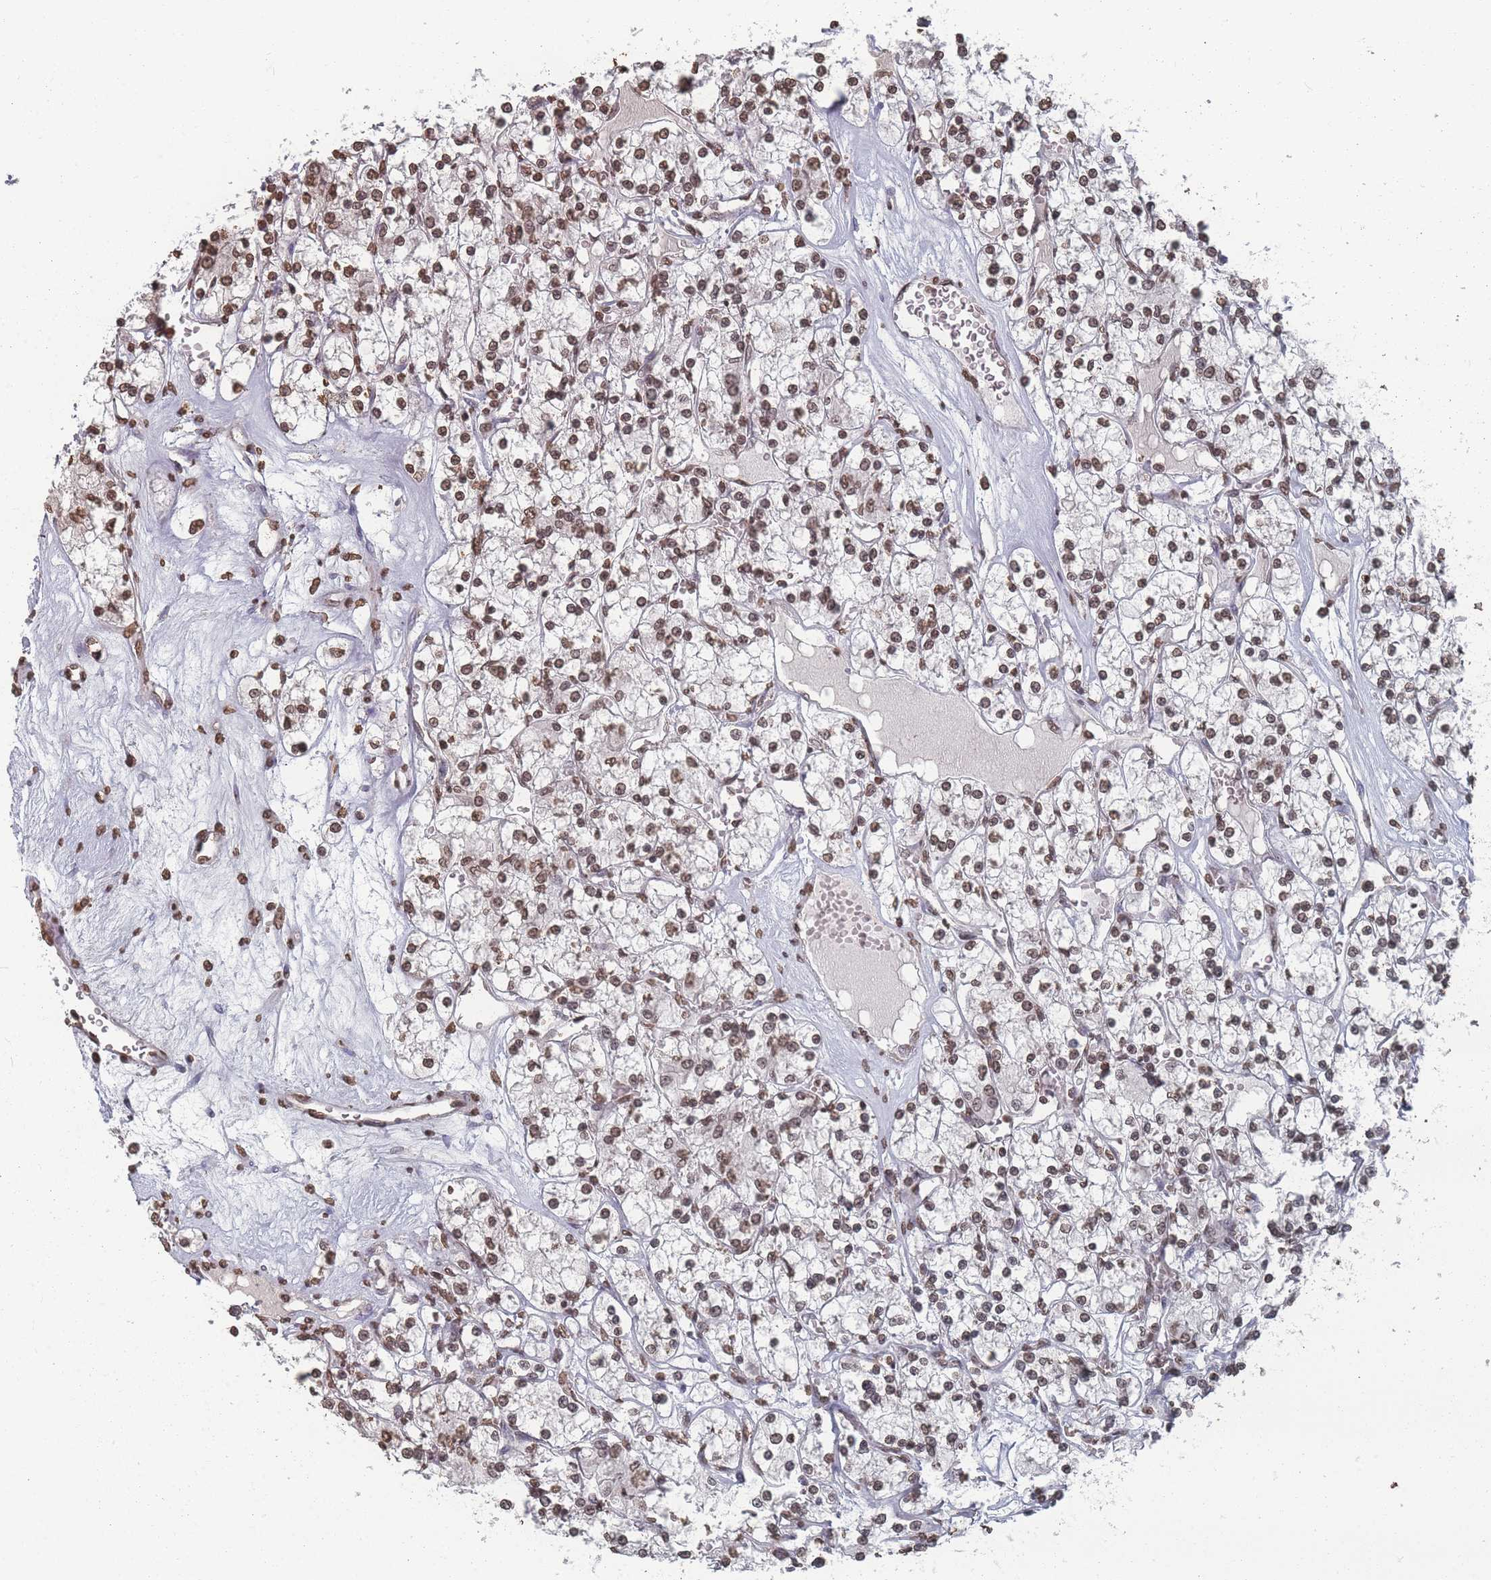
{"staining": {"intensity": "moderate", "quantity": ">75%", "location": "nuclear"}, "tissue": "renal cancer", "cell_type": "Tumor cells", "image_type": "cancer", "snomed": [{"axis": "morphology", "description": "Adenocarcinoma, NOS"}, {"axis": "topography", "description": "Kidney"}], "caption": "Adenocarcinoma (renal) stained with a brown dye shows moderate nuclear positive expression in about >75% of tumor cells.", "gene": "PLEKHG5", "patient": {"sex": "female", "age": 59}}